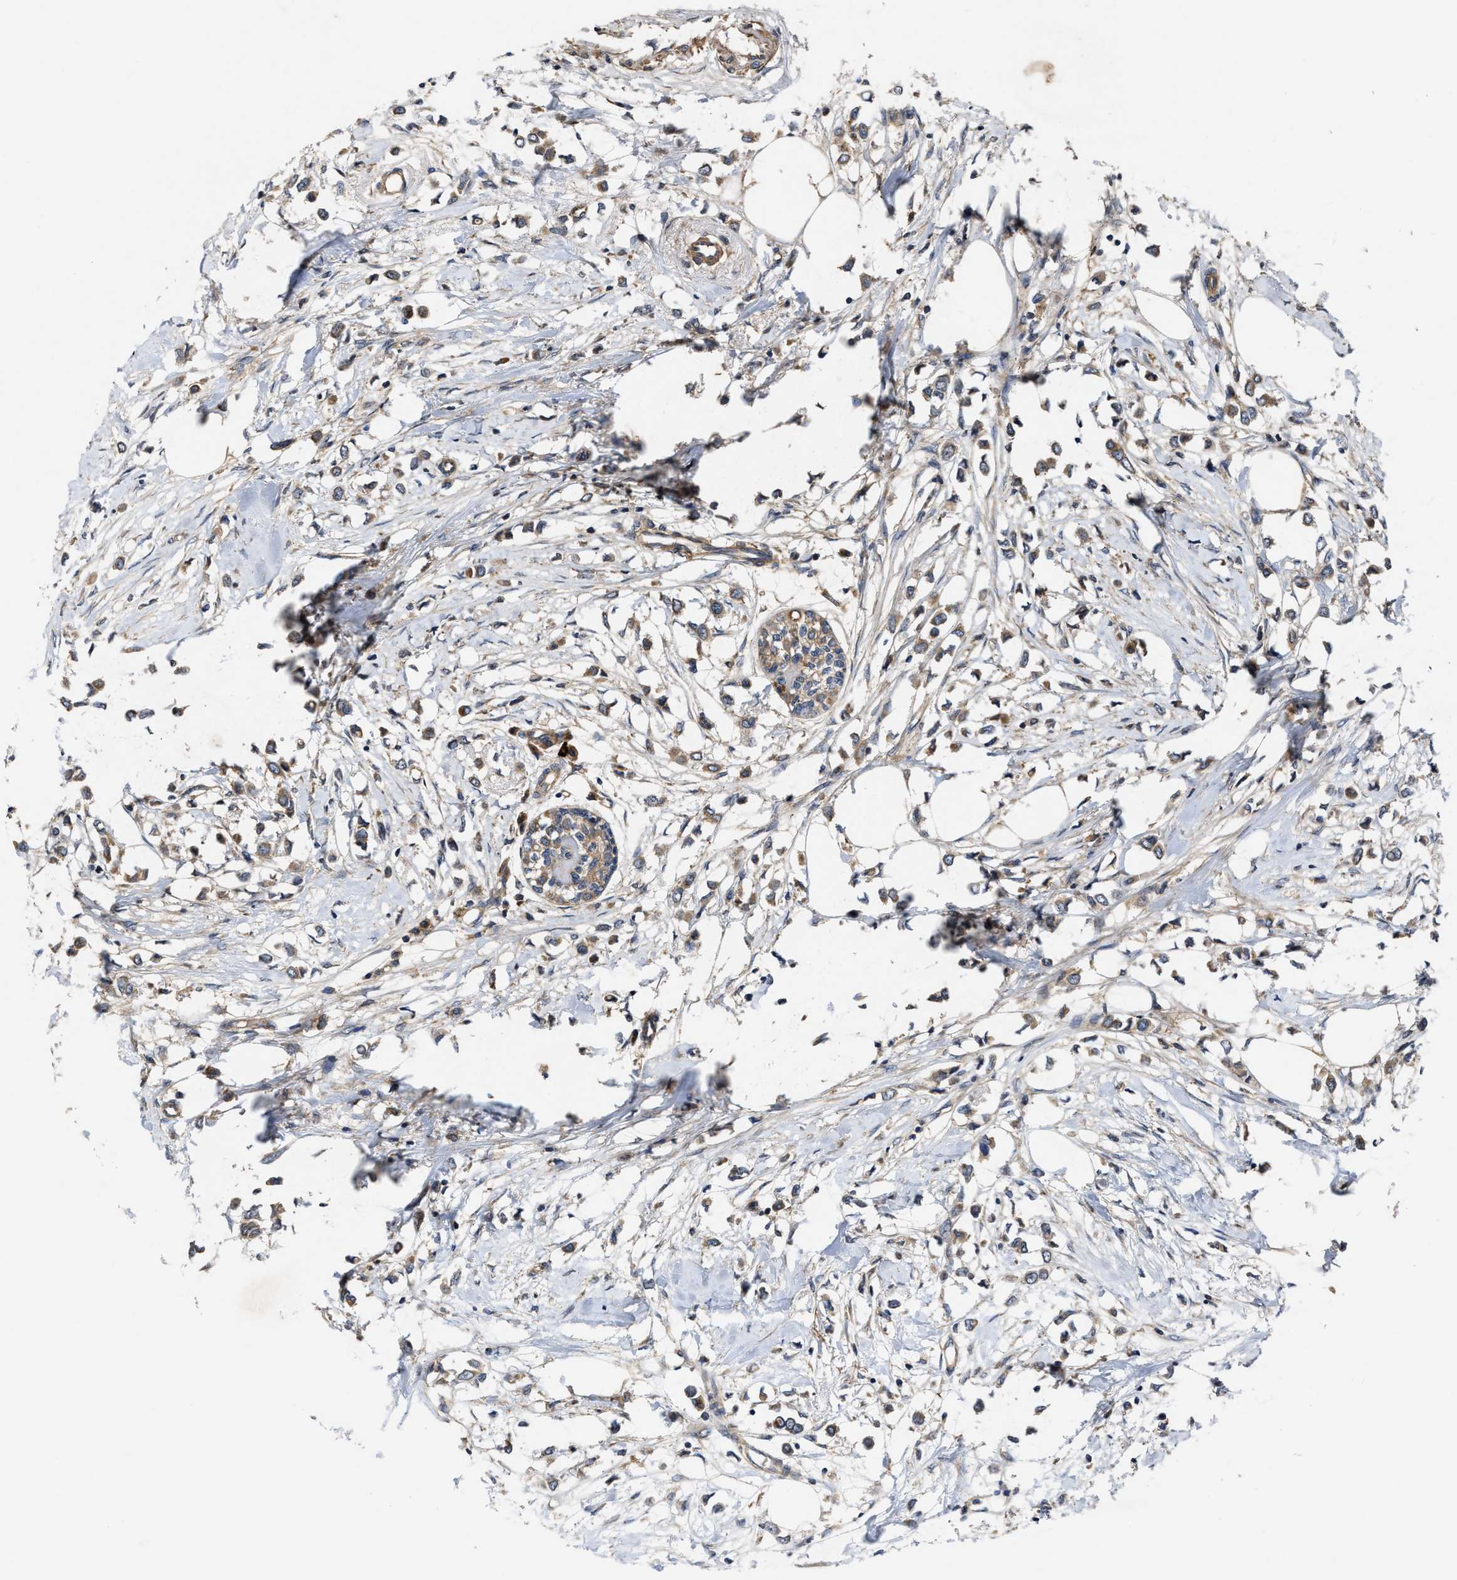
{"staining": {"intensity": "moderate", "quantity": ">75%", "location": "cytoplasmic/membranous"}, "tissue": "breast cancer", "cell_type": "Tumor cells", "image_type": "cancer", "snomed": [{"axis": "morphology", "description": "Lobular carcinoma"}, {"axis": "topography", "description": "Breast"}], "caption": "Breast cancer tissue displays moderate cytoplasmic/membranous positivity in approximately >75% of tumor cells", "gene": "EFNA4", "patient": {"sex": "female", "age": 51}}